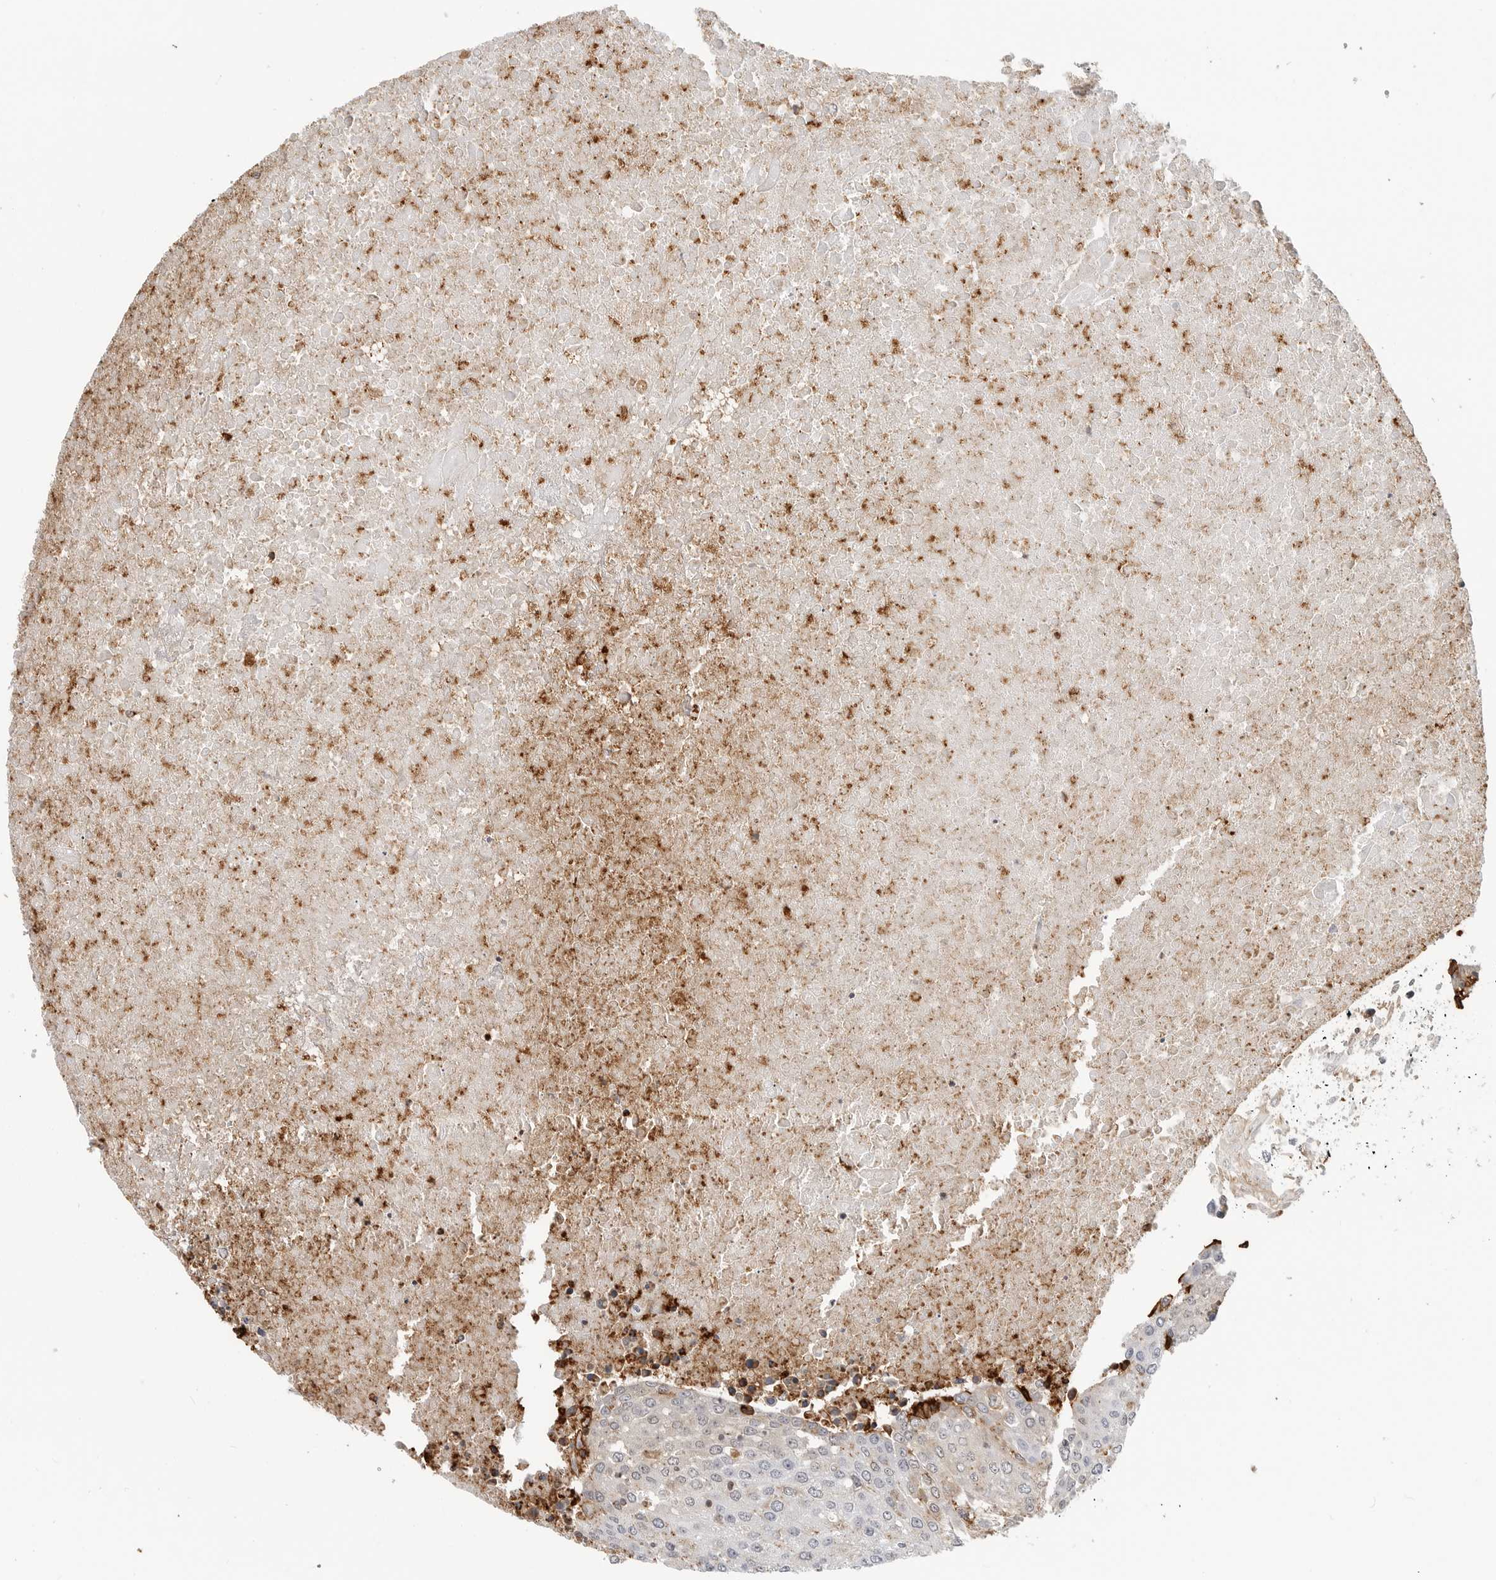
{"staining": {"intensity": "moderate", "quantity": "<25%", "location": "cytoplasmic/membranous"}, "tissue": "urothelial cancer", "cell_type": "Tumor cells", "image_type": "cancer", "snomed": [{"axis": "morphology", "description": "Urothelial carcinoma, High grade"}, {"axis": "topography", "description": "Urinary bladder"}], "caption": "DAB immunohistochemical staining of human high-grade urothelial carcinoma reveals moderate cytoplasmic/membranous protein staining in about <25% of tumor cells. The protein is shown in brown color, while the nuclei are stained blue.", "gene": "ANXA11", "patient": {"sex": "female", "age": 85}}